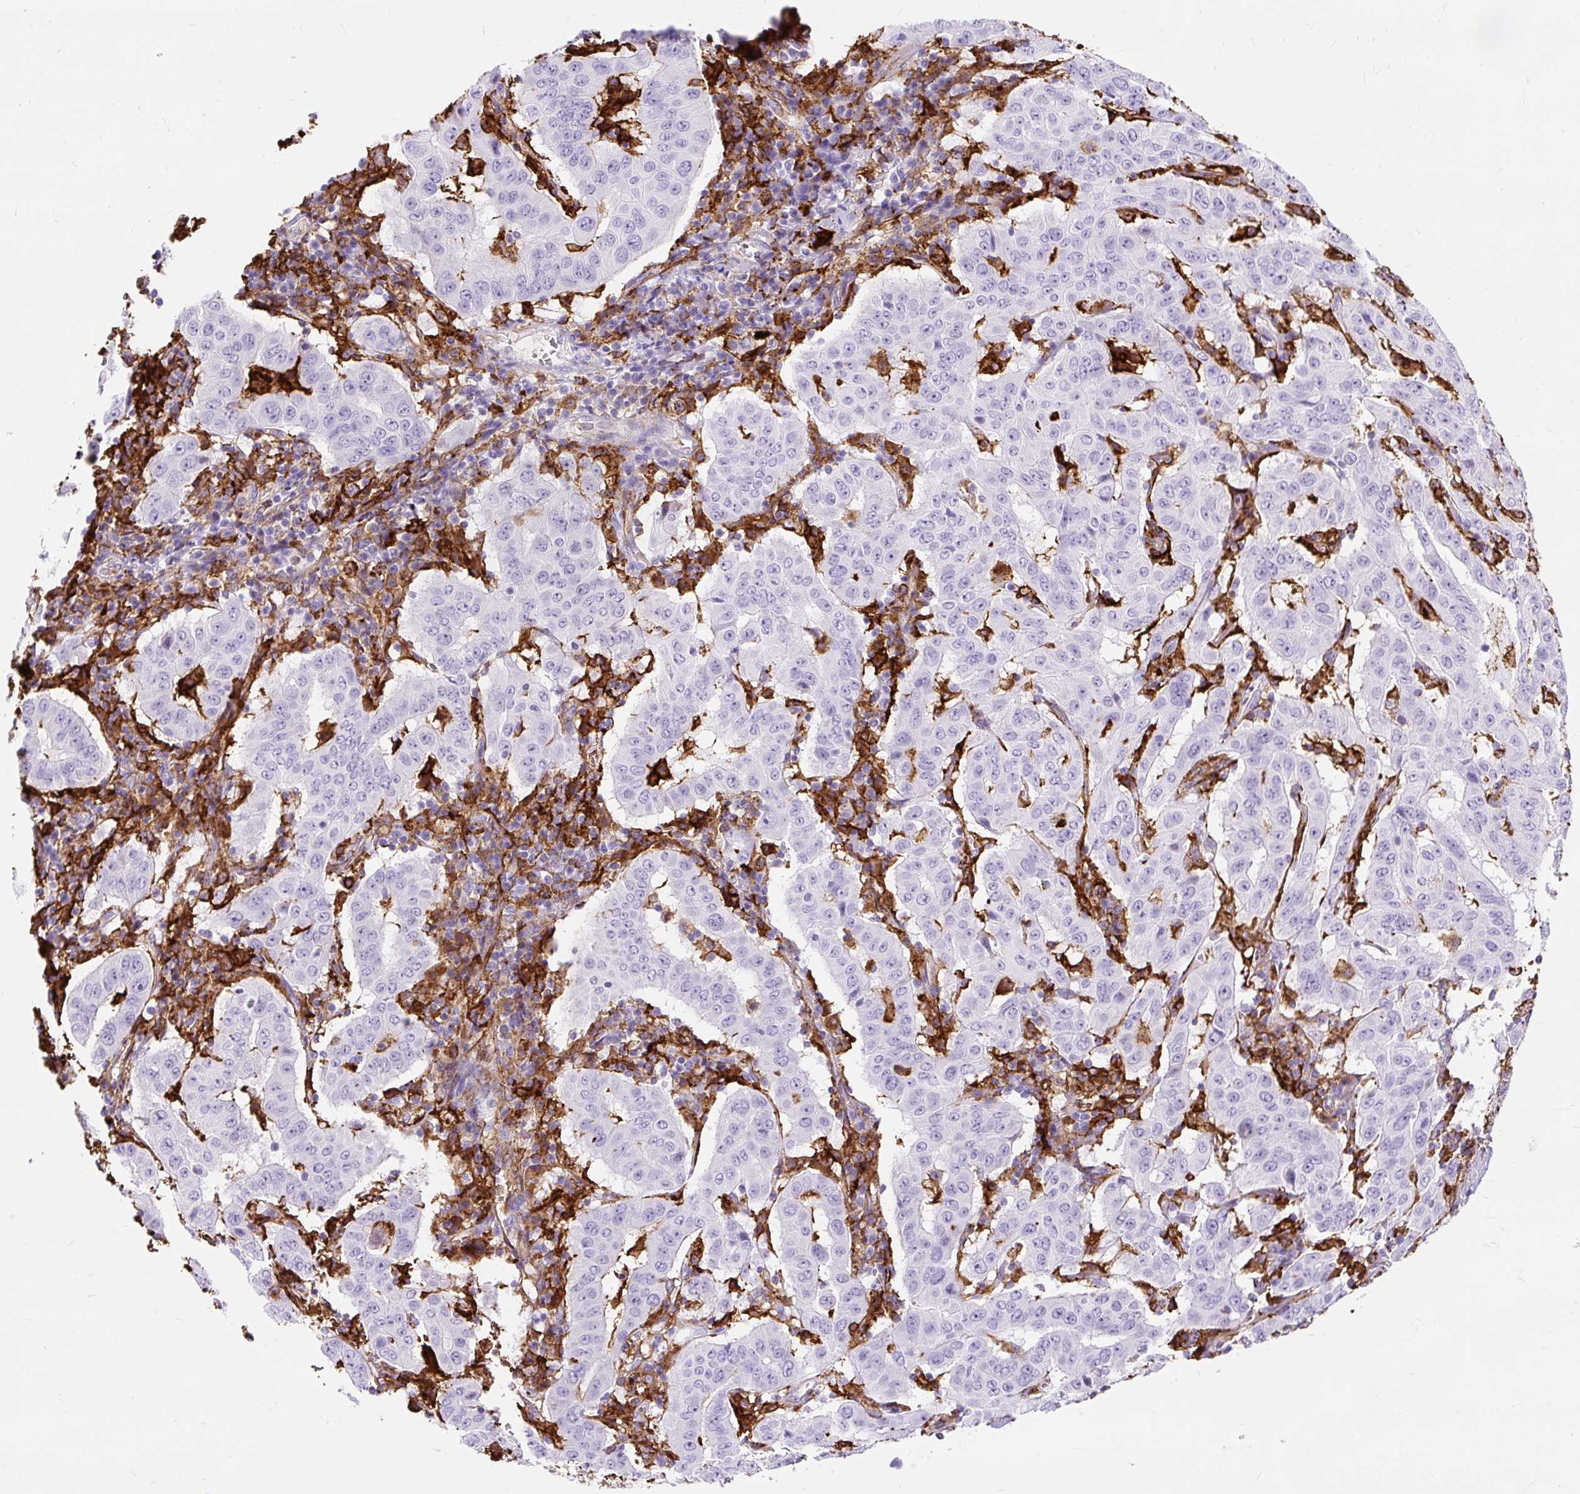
{"staining": {"intensity": "negative", "quantity": "none", "location": "none"}, "tissue": "pancreatic cancer", "cell_type": "Tumor cells", "image_type": "cancer", "snomed": [{"axis": "morphology", "description": "Adenocarcinoma, NOS"}, {"axis": "topography", "description": "Pancreas"}], "caption": "Tumor cells show no significant protein expression in adenocarcinoma (pancreatic).", "gene": "HLA-DRA", "patient": {"sex": "male", "age": 63}}